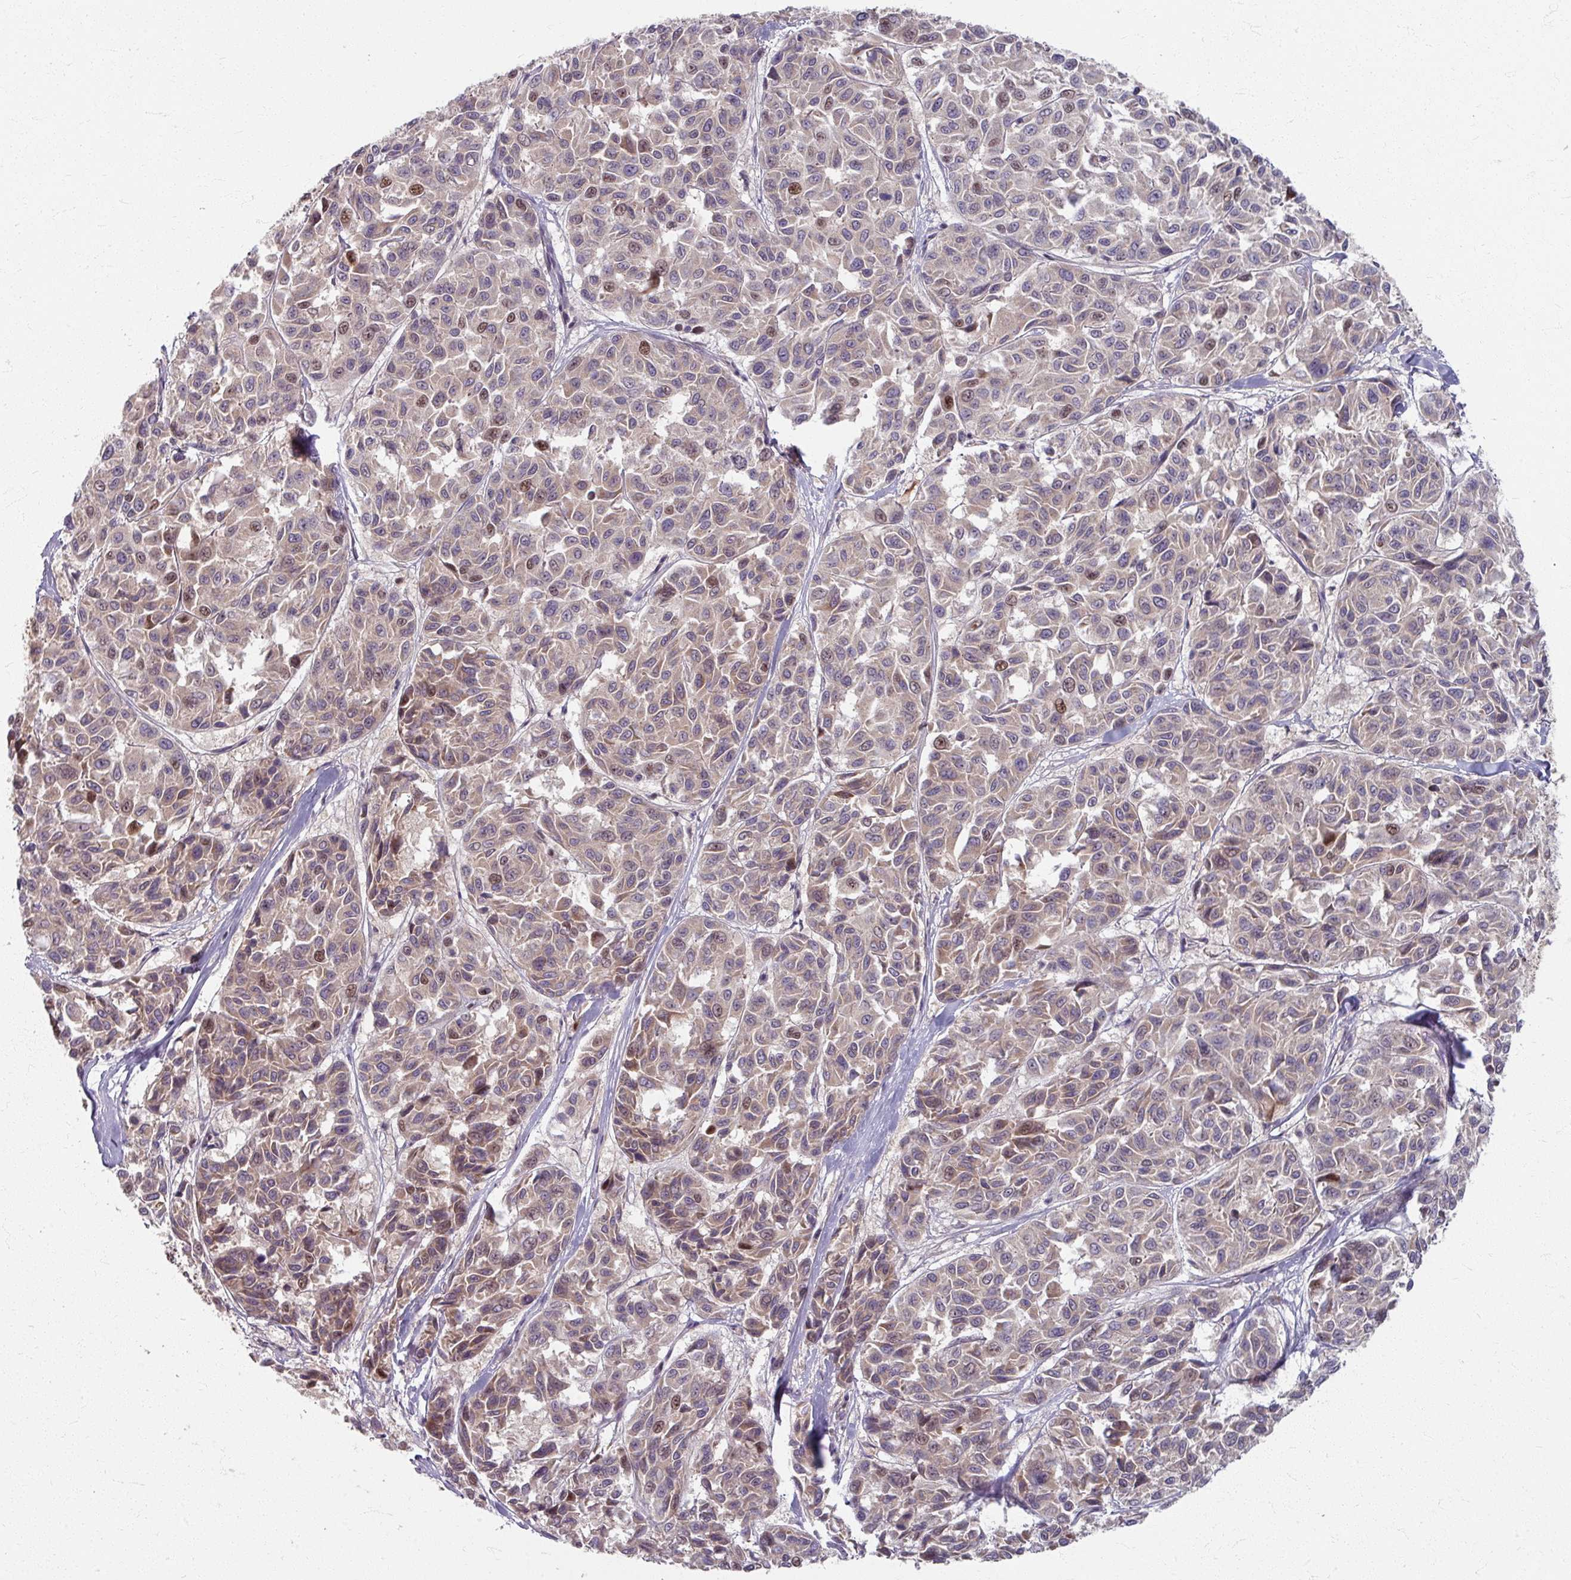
{"staining": {"intensity": "moderate", "quantity": "25%-75%", "location": "nuclear"}, "tissue": "melanoma", "cell_type": "Tumor cells", "image_type": "cancer", "snomed": [{"axis": "morphology", "description": "Malignant melanoma, NOS"}, {"axis": "topography", "description": "Skin"}], "caption": "IHC histopathology image of neoplastic tissue: human malignant melanoma stained using IHC reveals medium levels of moderate protein expression localized specifically in the nuclear of tumor cells, appearing as a nuclear brown color.", "gene": "KLC3", "patient": {"sex": "female", "age": 66}}